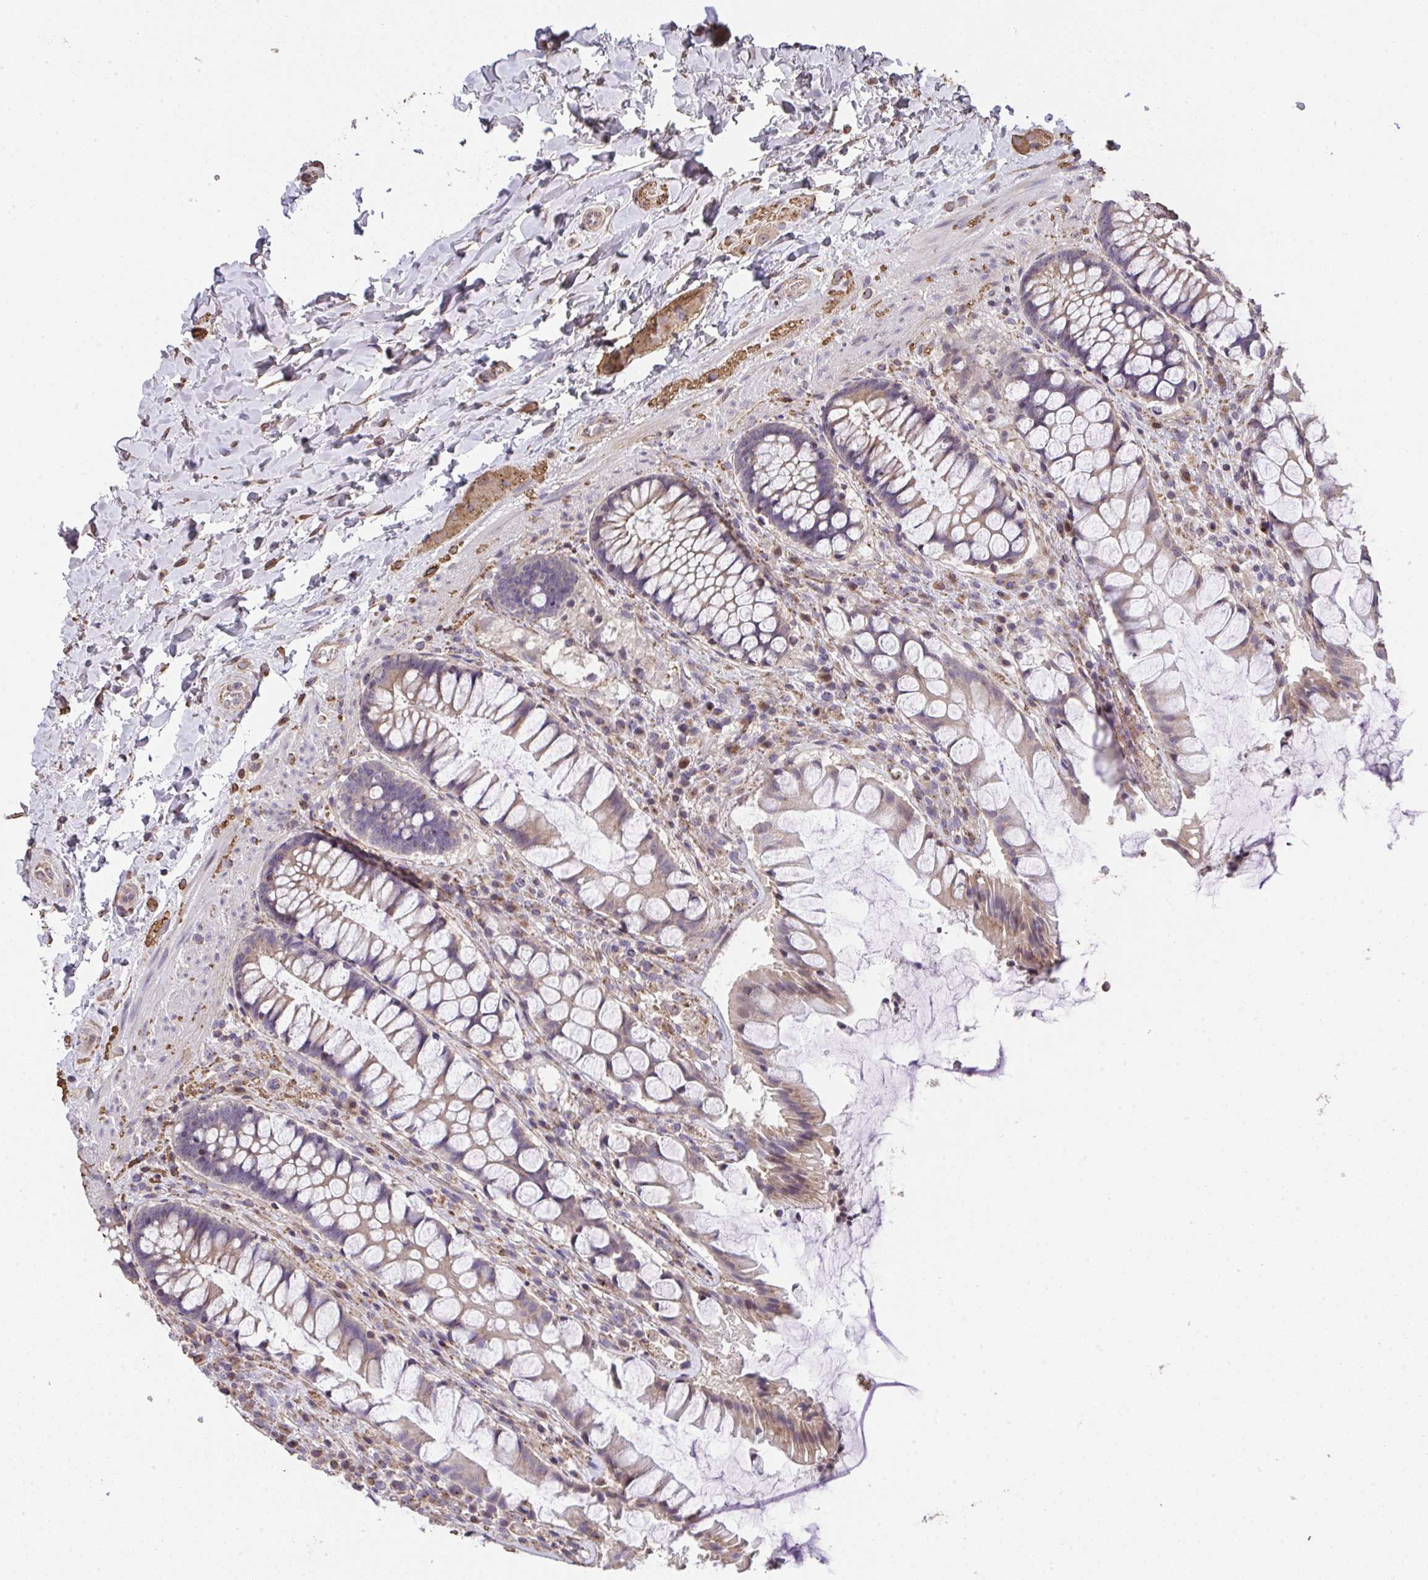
{"staining": {"intensity": "weak", "quantity": "25%-75%", "location": "cytoplasmic/membranous"}, "tissue": "rectum", "cell_type": "Glandular cells", "image_type": "normal", "snomed": [{"axis": "morphology", "description": "Normal tissue, NOS"}, {"axis": "topography", "description": "Rectum"}], "caption": "Immunohistochemical staining of normal rectum shows 25%-75% levels of weak cytoplasmic/membranous protein staining in approximately 25%-75% of glandular cells. (DAB = brown stain, brightfield microscopy at high magnification).", "gene": "RUNDC3B", "patient": {"sex": "female", "age": 58}}